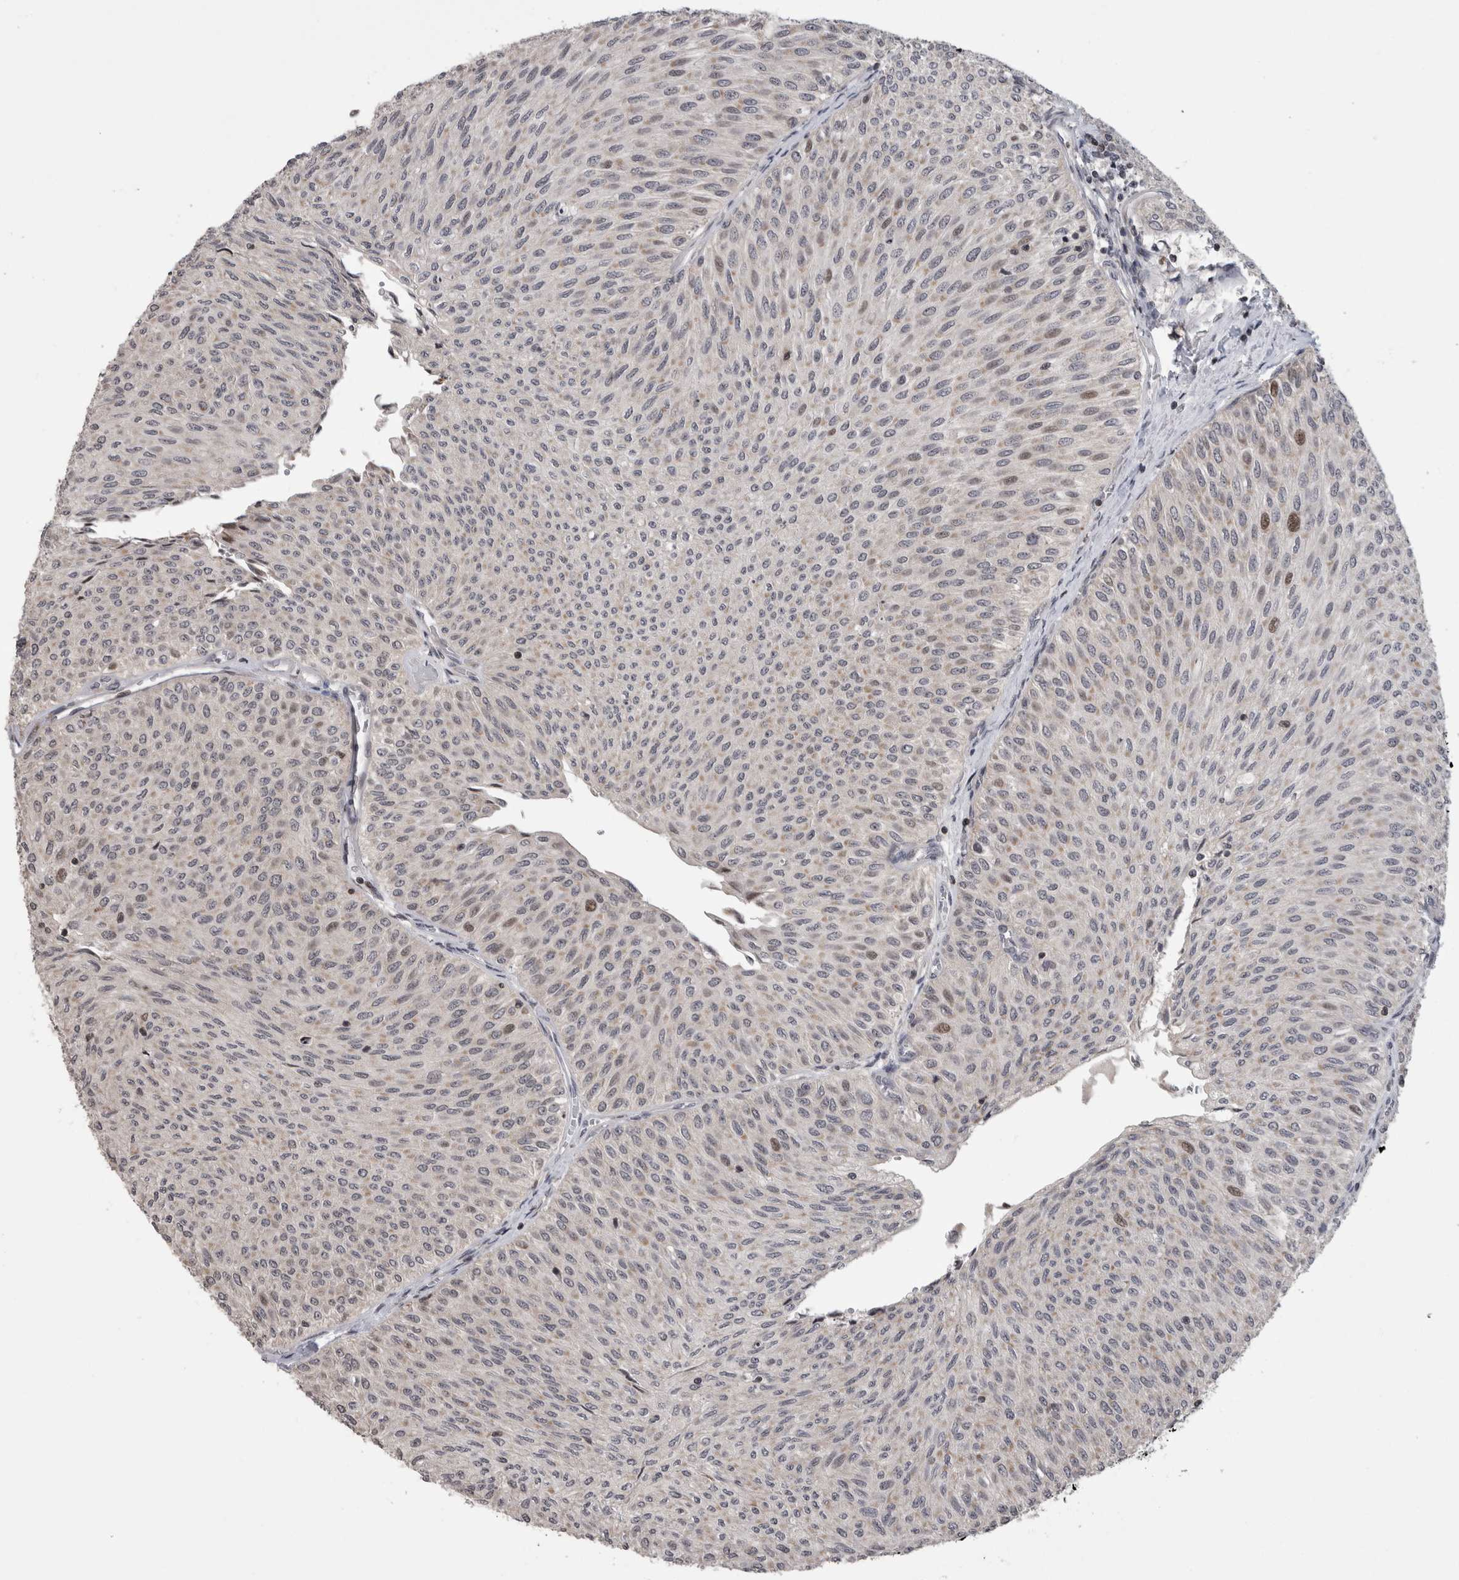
{"staining": {"intensity": "moderate", "quantity": "<25%", "location": "nuclear"}, "tissue": "urothelial cancer", "cell_type": "Tumor cells", "image_type": "cancer", "snomed": [{"axis": "morphology", "description": "Urothelial carcinoma, Low grade"}, {"axis": "topography", "description": "Urinary bladder"}], "caption": "Immunohistochemistry (IHC) photomicrograph of human urothelial cancer stained for a protein (brown), which demonstrates low levels of moderate nuclear positivity in about <25% of tumor cells.", "gene": "ZBTB11", "patient": {"sex": "male", "age": 78}}